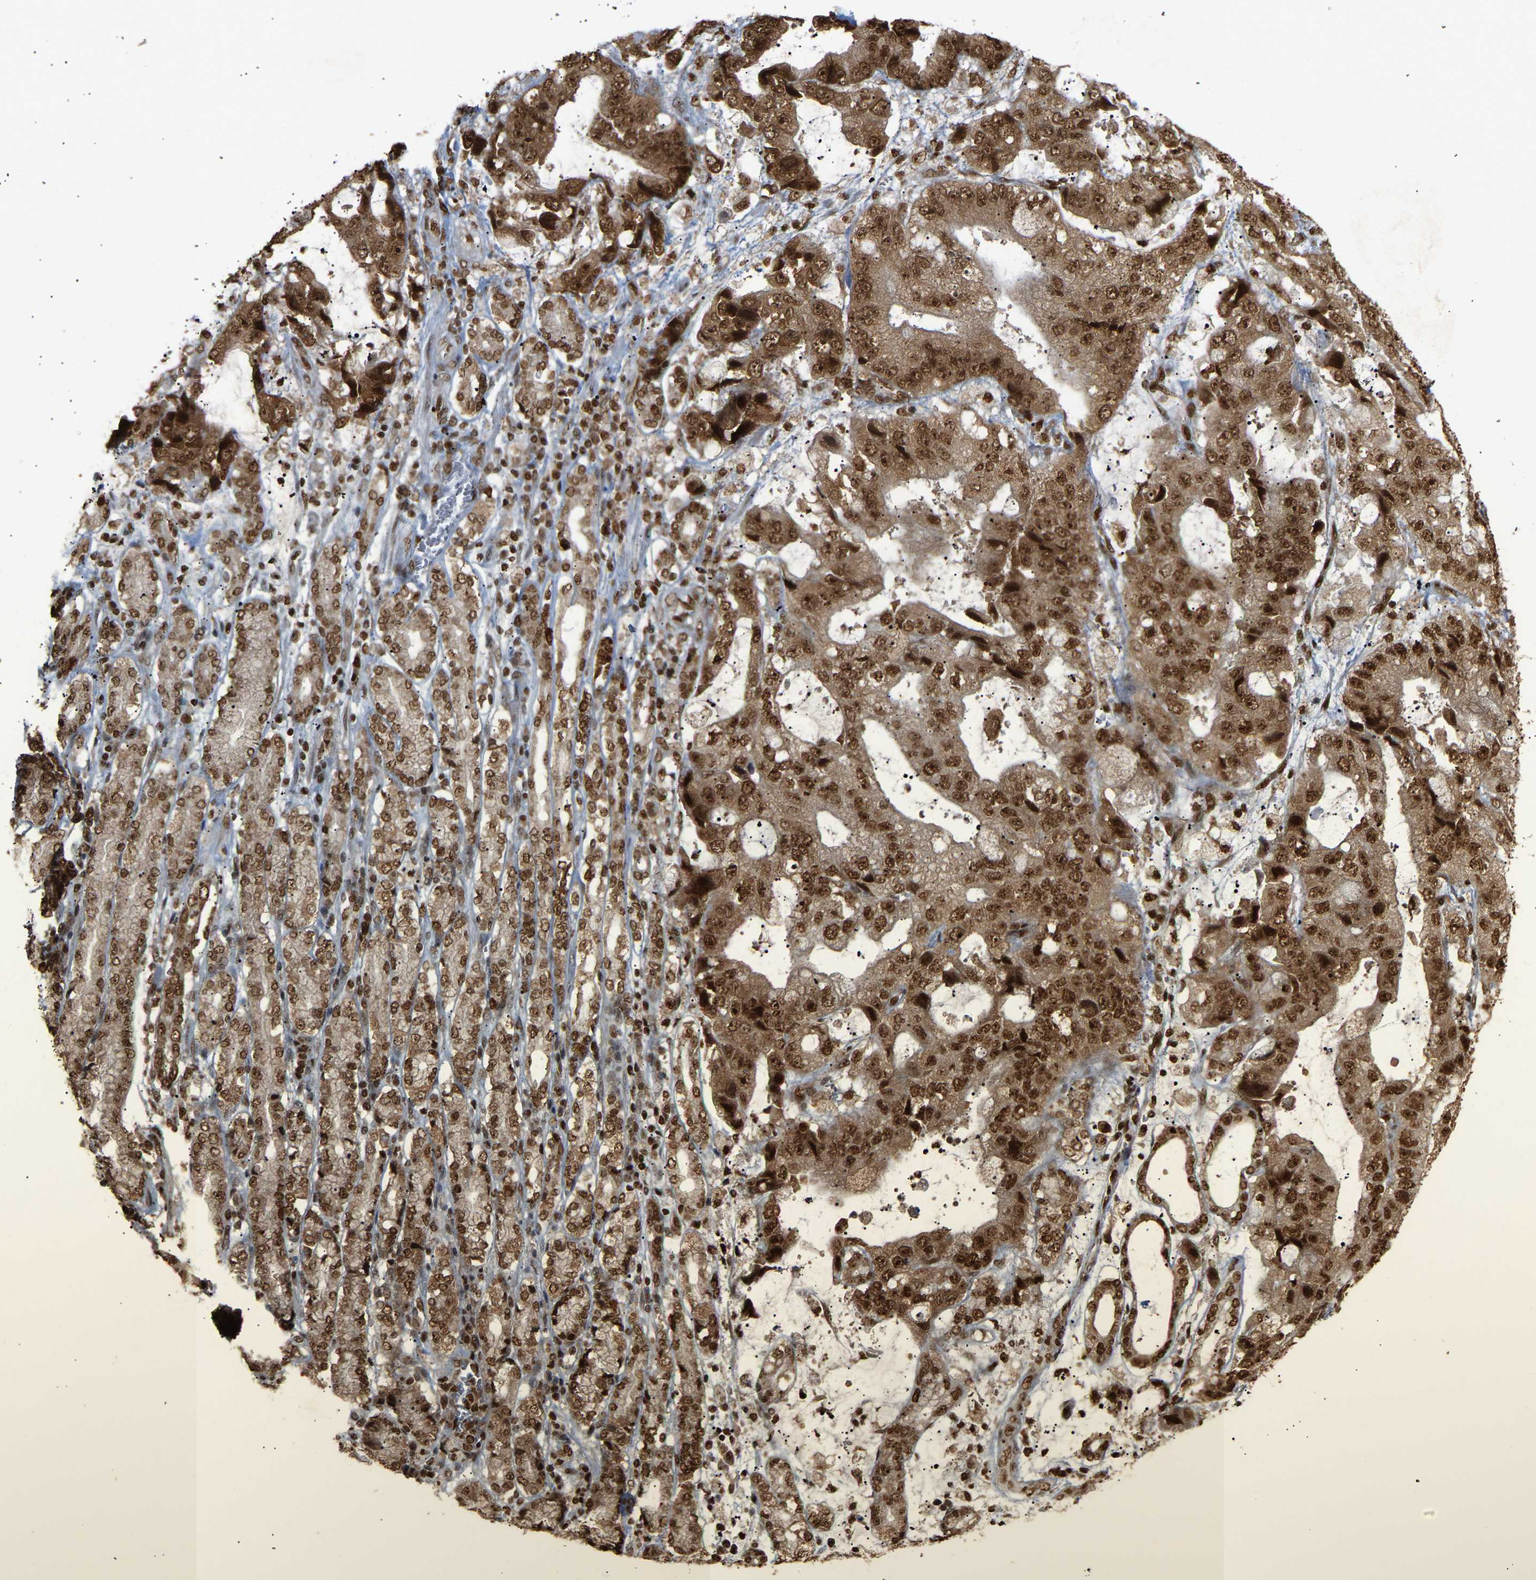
{"staining": {"intensity": "strong", "quantity": ">75%", "location": "cytoplasmic/membranous,nuclear"}, "tissue": "stomach cancer", "cell_type": "Tumor cells", "image_type": "cancer", "snomed": [{"axis": "morphology", "description": "Normal tissue, NOS"}, {"axis": "morphology", "description": "Adenocarcinoma, NOS"}, {"axis": "topography", "description": "Stomach"}], "caption": "The photomicrograph reveals a brown stain indicating the presence of a protein in the cytoplasmic/membranous and nuclear of tumor cells in stomach cancer.", "gene": "ALYREF", "patient": {"sex": "male", "age": 62}}